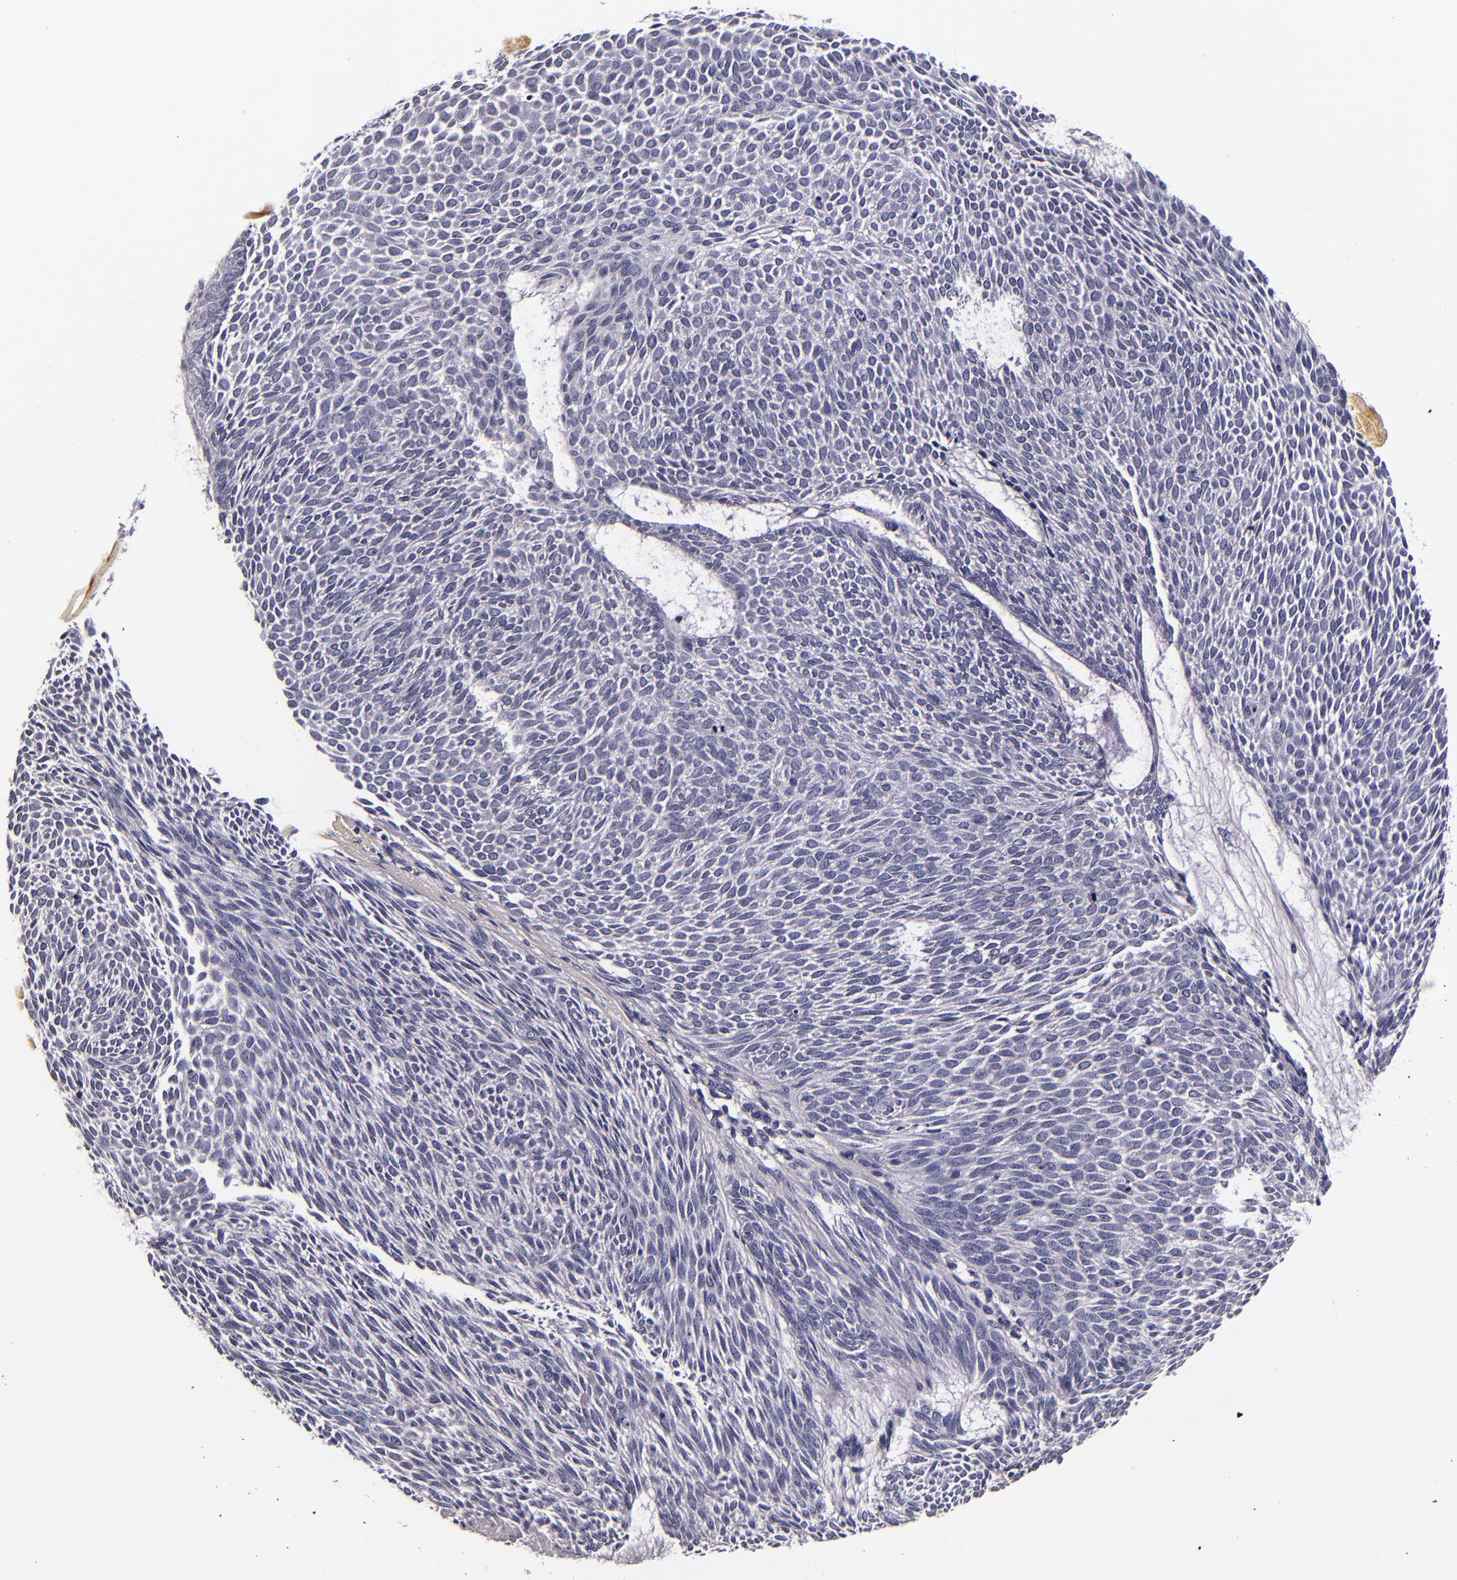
{"staining": {"intensity": "negative", "quantity": "none", "location": "none"}, "tissue": "skin cancer", "cell_type": "Tumor cells", "image_type": "cancer", "snomed": [{"axis": "morphology", "description": "Basal cell carcinoma"}, {"axis": "topography", "description": "Skin"}], "caption": "A high-resolution micrograph shows IHC staining of skin cancer (basal cell carcinoma), which exhibits no significant expression in tumor cells.", "gene": "FBN1", "patient": {"sex": "male", "age": 84}}